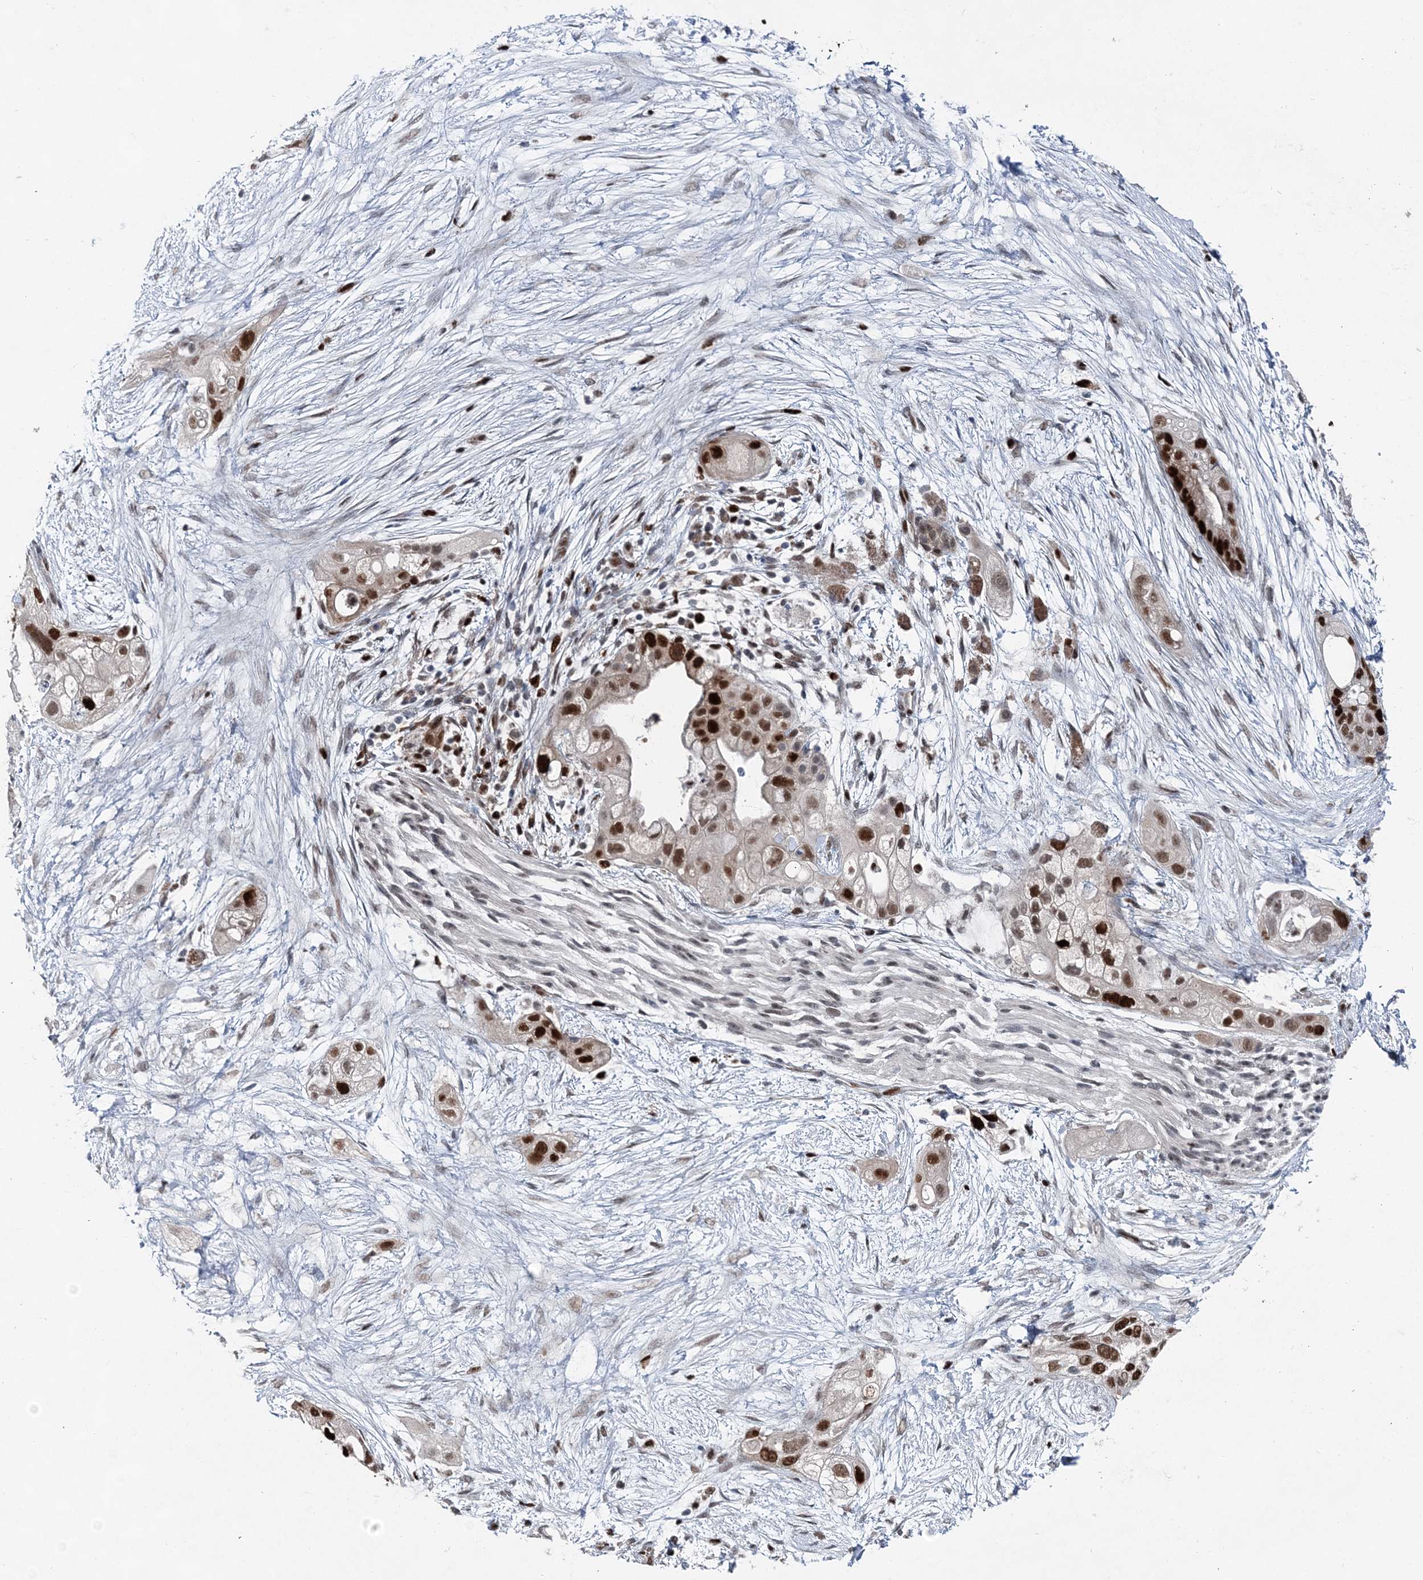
{"staining": {"intensity": "strong", "quantity": ">75%", "location": "nuclear"}, "tissue": "pancreatic cancer", "cell_type": "Tumor cells", "image_type": "cancer", "snomed": [{"axis": "morphology", "description": "Adenocarcinoma, NOS"}, {"axis": "topography", "description": "Pancreas"}], "caption": "A high-resolution micrograph shows IHC staining of pancreatic adenocarcinoma, which reveals strong nuclear expression in approximately >75% of tumor cells.", "gene": "HAT1", "patient": {"sex": "male", "age": 53}}